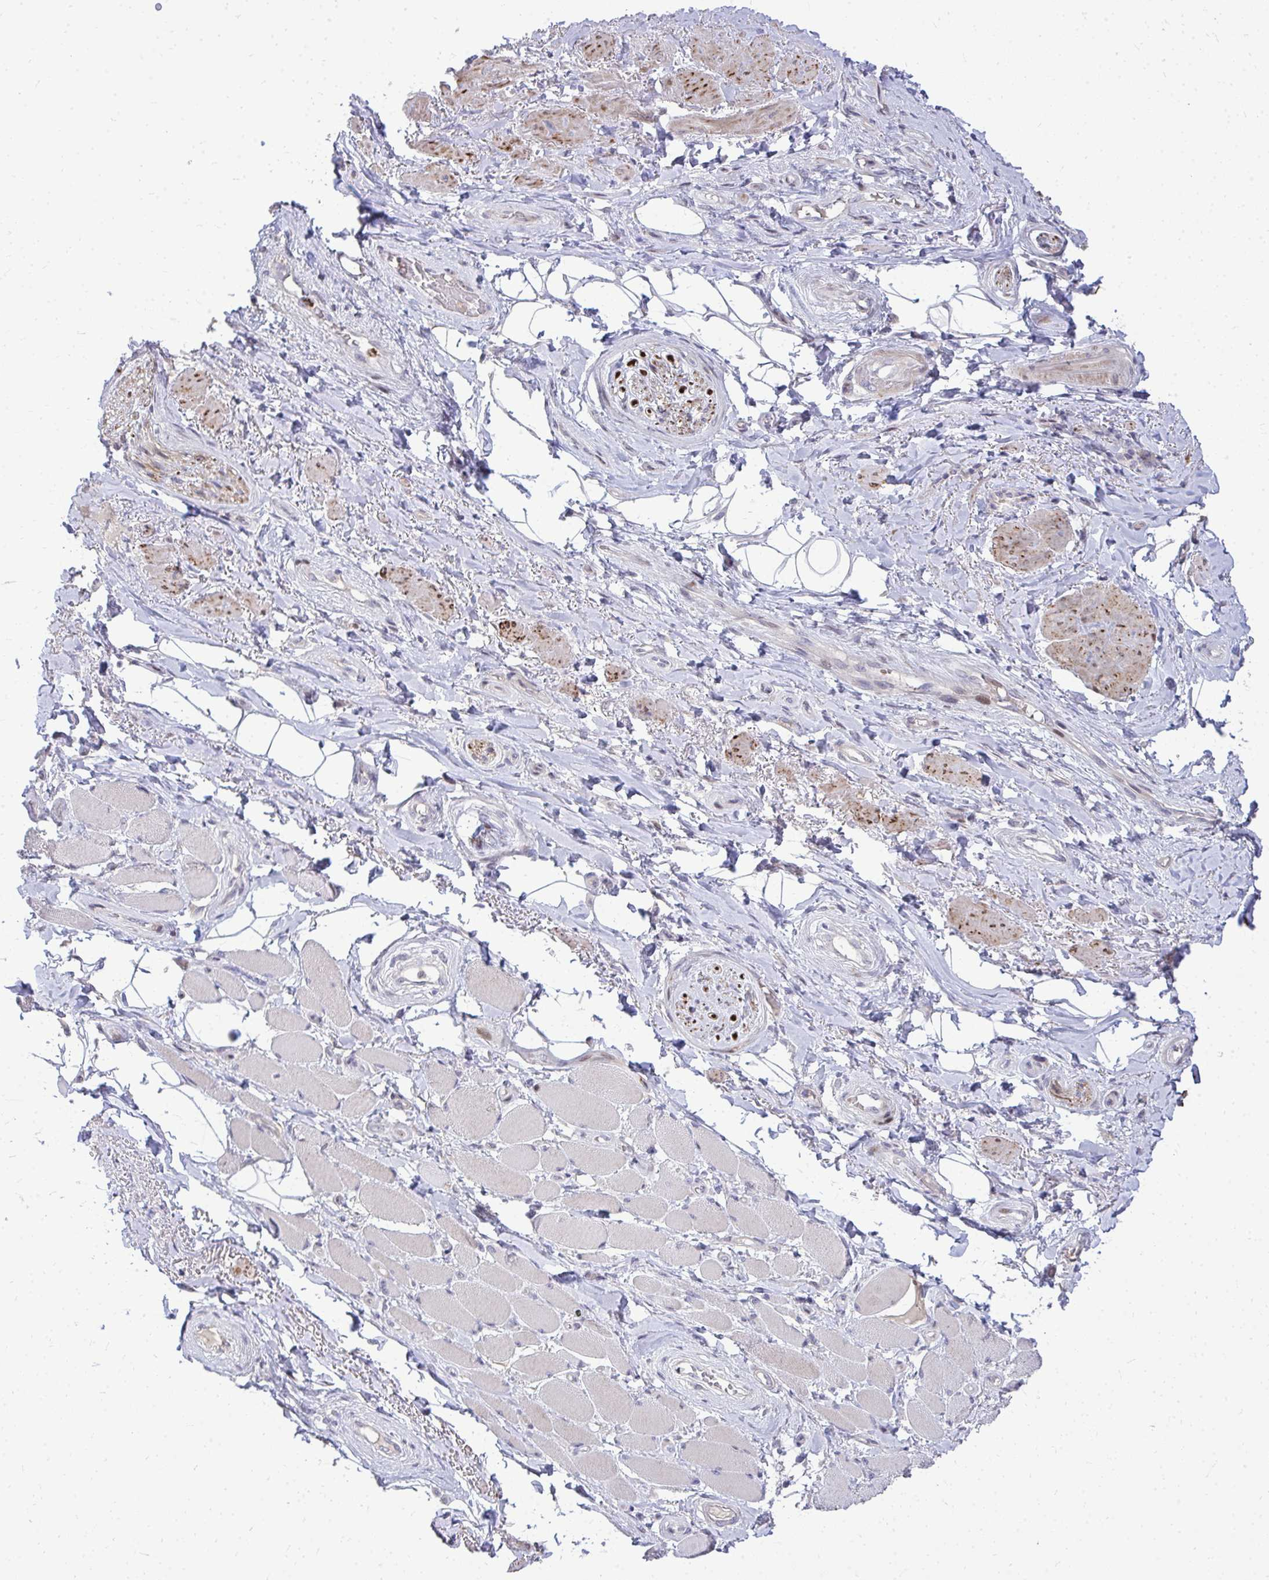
{"staining": {"intensity": "negative", "quantity": "none", "location": "none"}, "tissue": "adipose tissue", "cell_type": "Adipocytes", "image_type": "normal", "snomed": [{"axis": "morphology", "description": "Normal tissue, NOS"}, {"axis": "topography", "description": "Anal"}, {"axis": "topography", "description": "Peripheral nerve tissue"}], "caption": "Photomicrograph shows no protein positivity in adipocytes of normal adipose tissue.", "gene": "DLX4", "patient": {"sex": "male", "age": 53}}